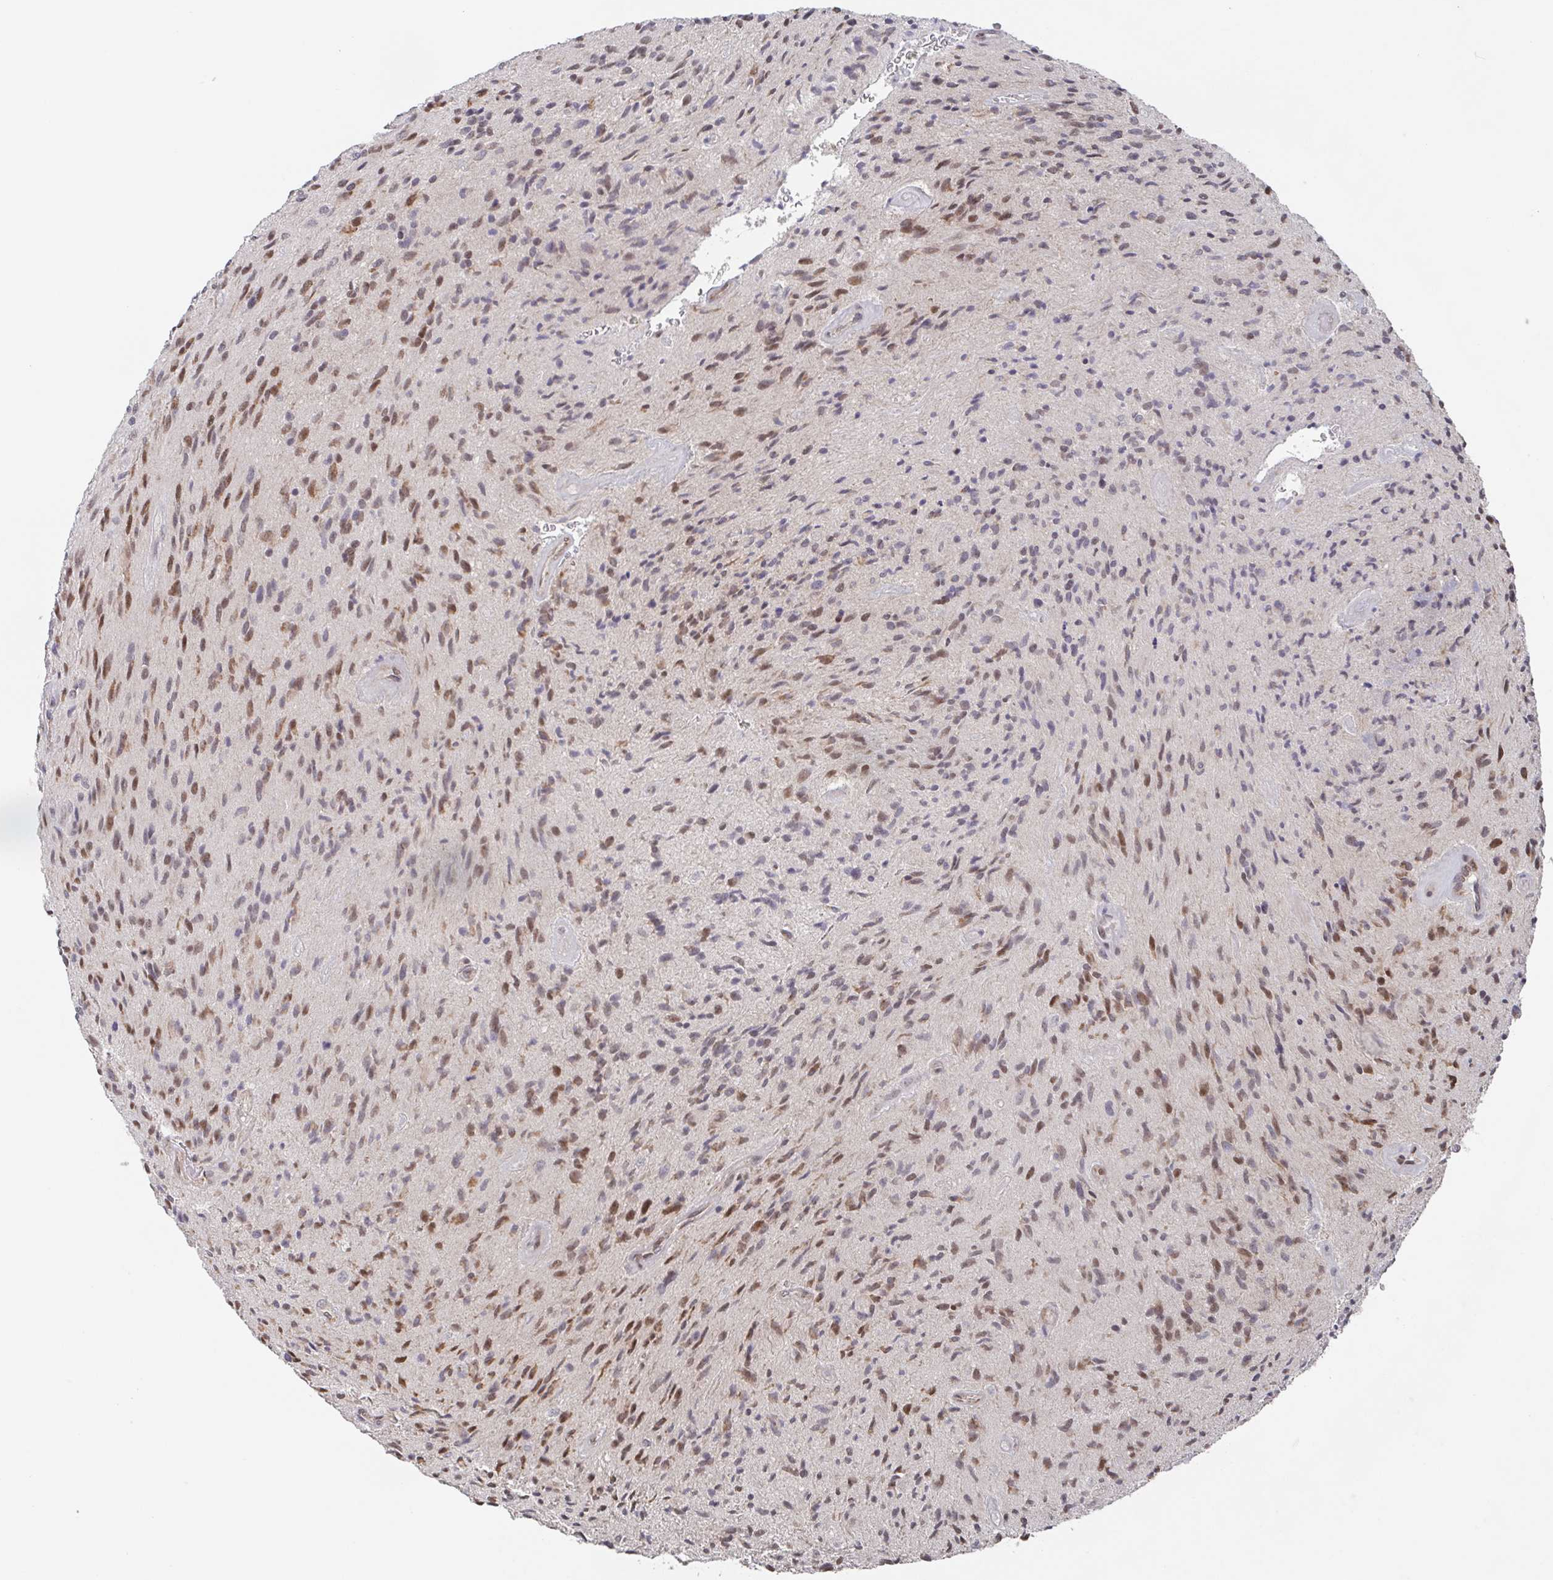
{"staining": {"intensity": "weak", "quantity": "25%-75%", "location": "cytoplasmic/membranous,nuclear"}, "tissue": "glioma", "cell_type": "Tumor cells", "image_type": "cancer", "snomed": [{"axis": "morphology", "description": "Glioma, malignant, High grade"}, {"axis": "topography", "description": "Brain"}], "caption": "This is an image of immunohistochemistry (IHC) staining of malignant high-grade glioma, which shows weak staining in the cytoplasmic/membranous and nuclear of tumor cells.", "gene": "POU2F3", "patient": {"sex": "male", "age": 54}}